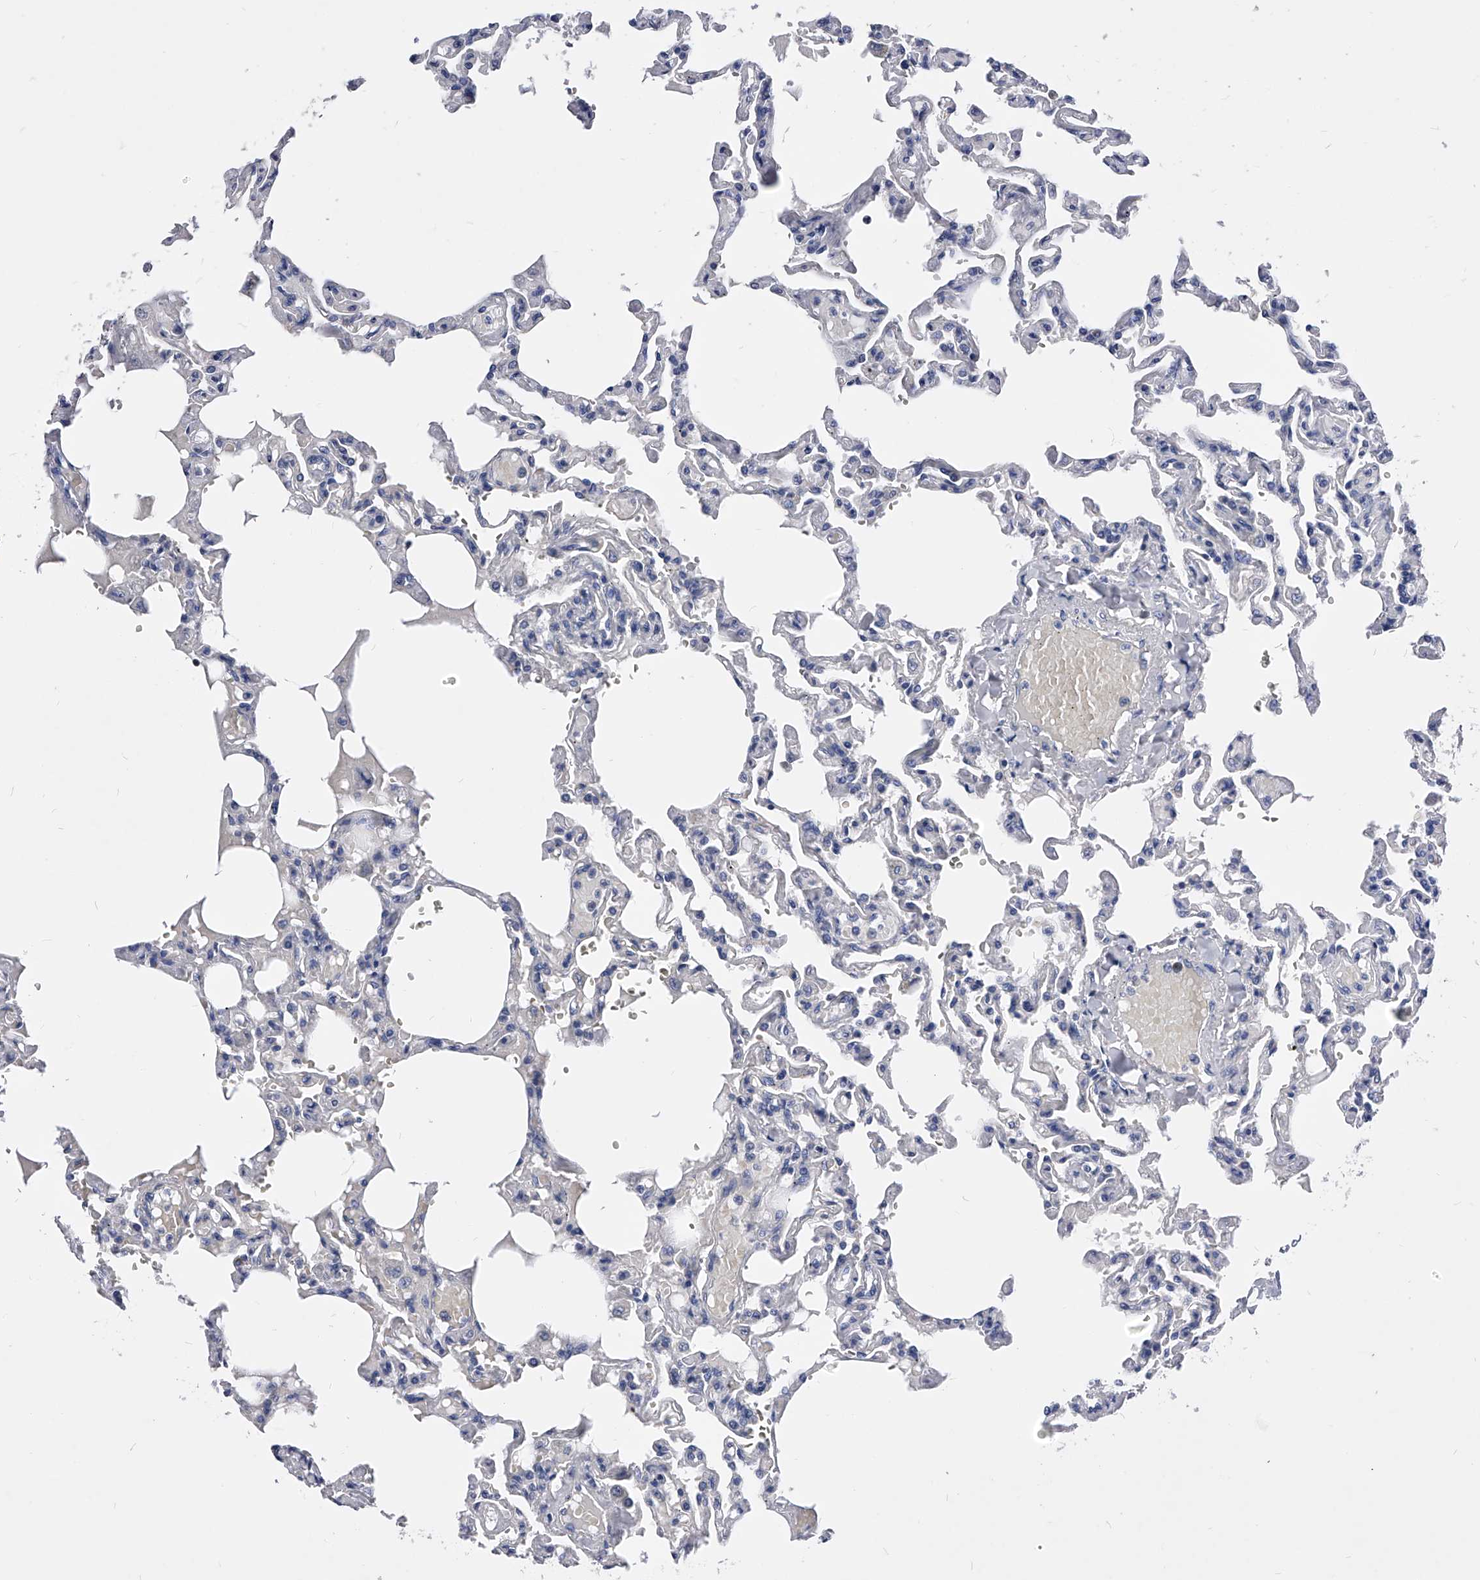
{"staining": {"intensity": "negative", "quantity": "none", "location": "none"}, "tissue": "lung", "cell_type": "Alveolar cells", "image_type": "normal", "snomed": [{"axis": "morphology", "description": "Normal tissue, NOS"}, {"axis": "topography", "description": "Lung"}], "caption": "A histopathology image of lung stained for a protein exhibits no brown staining in alveolar cells.", "gene": "ZNF529", "patient": {"sex": "male", "age": 21}}